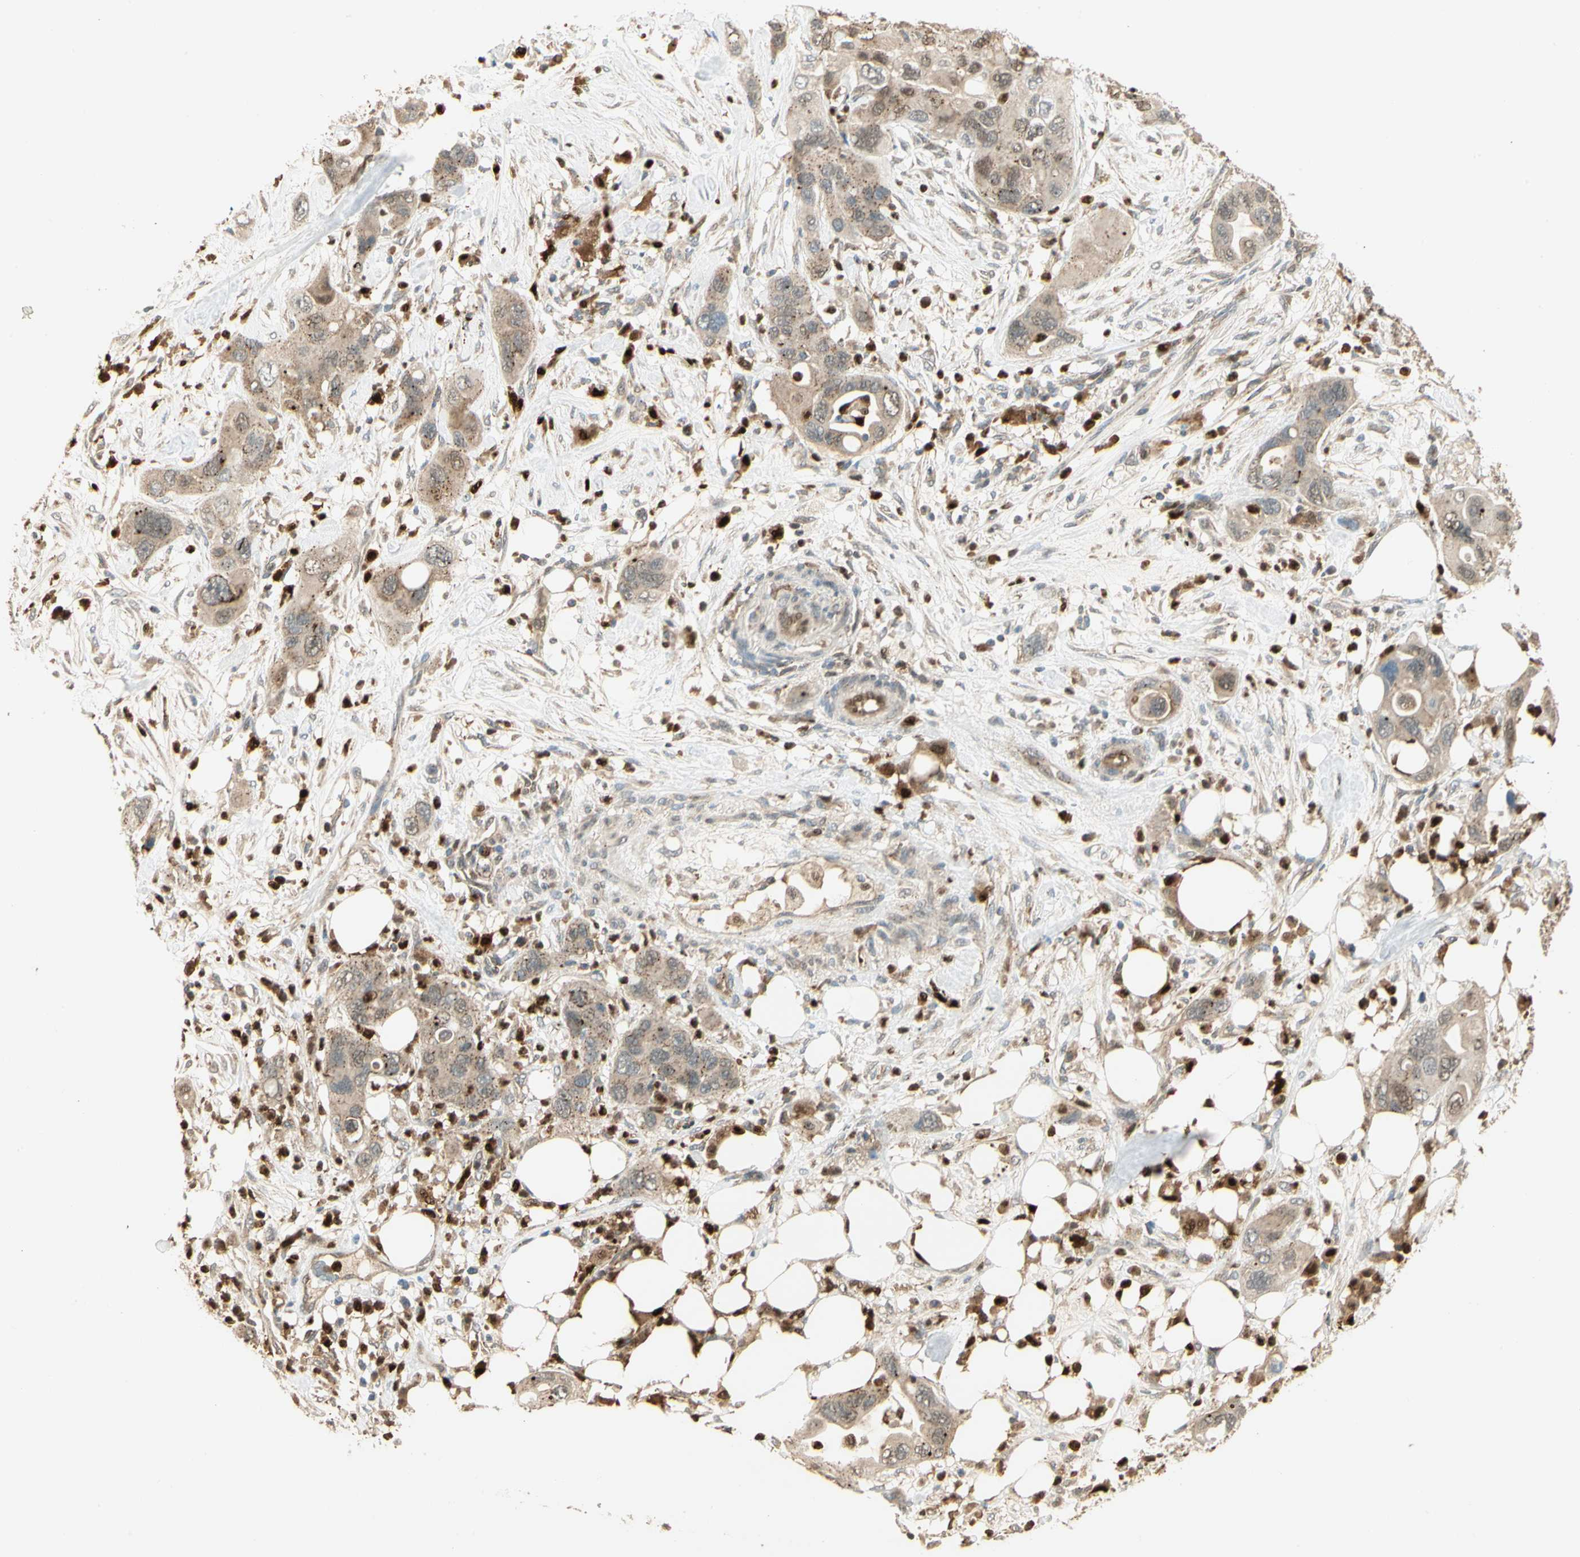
{"staining": {"intensity": "weak", "quantity": "25%-75%", "location": "cytoplasmic/membranous"}, "tissue": "pancreatic cancer", "cell_type": "Tumor cells", "image_type": "cancer", "snomed": [{"axis": "morphology", "description": "Adenocarcinoma, NOS"}, {"axis": "topography", "description": "Pancreas"}], "caption": "Immunohistochemistry image of pancreatic cancer (adenocarcinoma) stained for a protein (brown), which demonstrates low levels of weak cytoplasmic/membranous expression in approximately 25%-75% of tumor cells.", "gene": "LTA4H", "patient": {"sex": "female", "age": 71}}